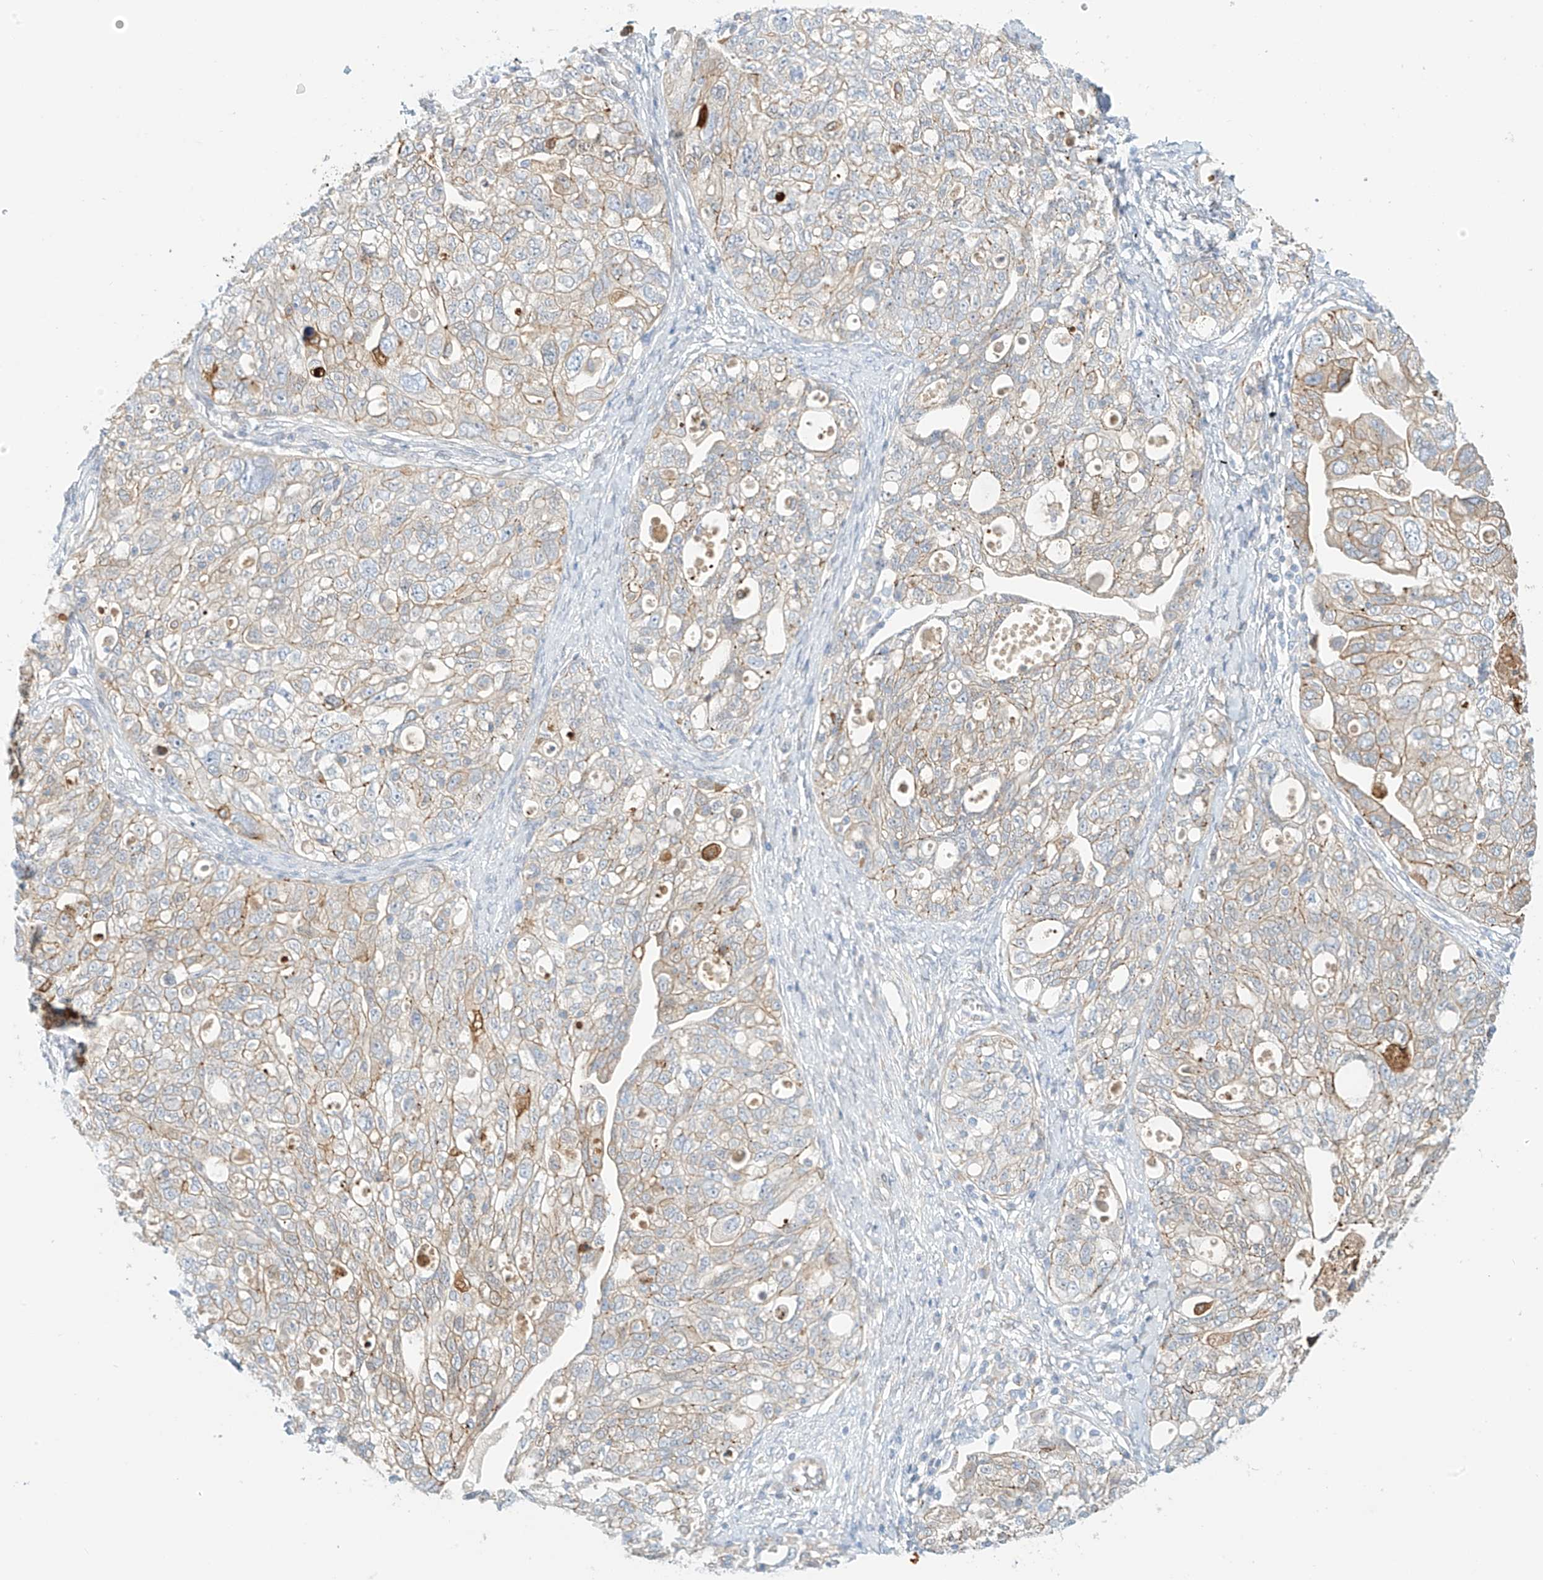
{"staining": {"intensity": "moderate", "quantity": "25%-75%", "location": "cytoplasmic/membranous"}, "tissue": "ovarian cancer", "cell_type": "Tumor cells", "image_type": "cancer", "snomed": [{"axis": "morphology", "description": "Carcinoma, NOS"}, {"axis": "morphology", "description": "Cystadenocarcinoma, serous, NOS"}, {"axis": "topography", "description": "Ovary"}], "caption": "Ovarian serous cystadenocarcinoma tissue exhibits moderate cytoplasmic/membranous staining in about 25%-75% of tumor cells, visualized by immunohistochemistry. The protein of interest is stained brown, and the nuclei are stained in blue (DAB (3,3'-diaminobenzidine) IHC with brightfield microscopy, high magnification).", "gene": "PCYOX1", "patient": {"sex": "female", "age": 69}}